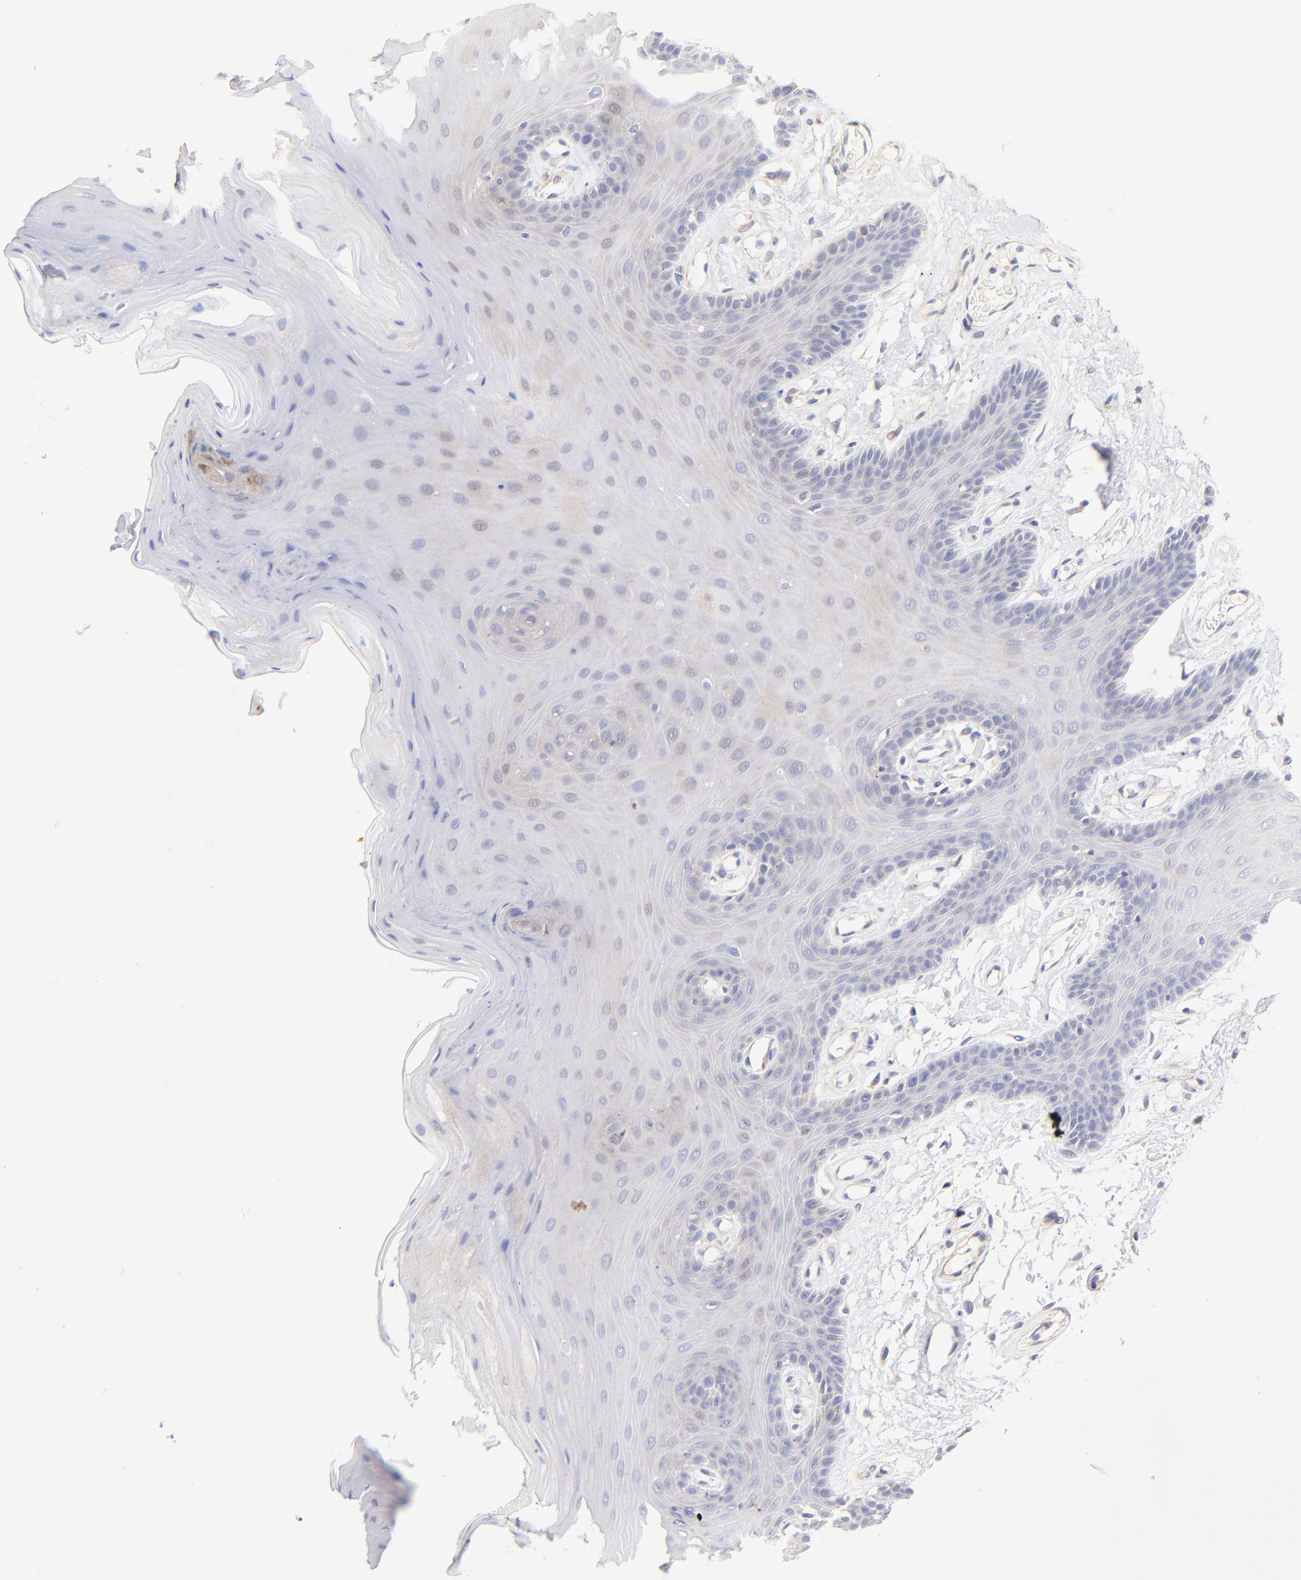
{"staining": {"intensity": "negative", "quantity": "none", "location": "none"}, "tissue": "oral mucosa", "cell_type": "Squamous epithelial cells", "image_type": "normal", "snomed": [{"axis": "morphology", "description": "Normal tissue, NOS"}, {"axis": "morphology", "description": "Squamous cell carcinoma, NOS"}, {"axis": "topography", "description": "Skeletal muscle"}, {"axis": "topography", "description": "Oral tissue"}, {"axis": "topography", "description": "Head-Neck"}], "caption": "IHC image of normal human oral mucosa stained for a protein (brown), which exhibits no expression in squamous epithelial cells.", "gene": "ACTRT1", "patient": {"sex": "male", "age": 71}}